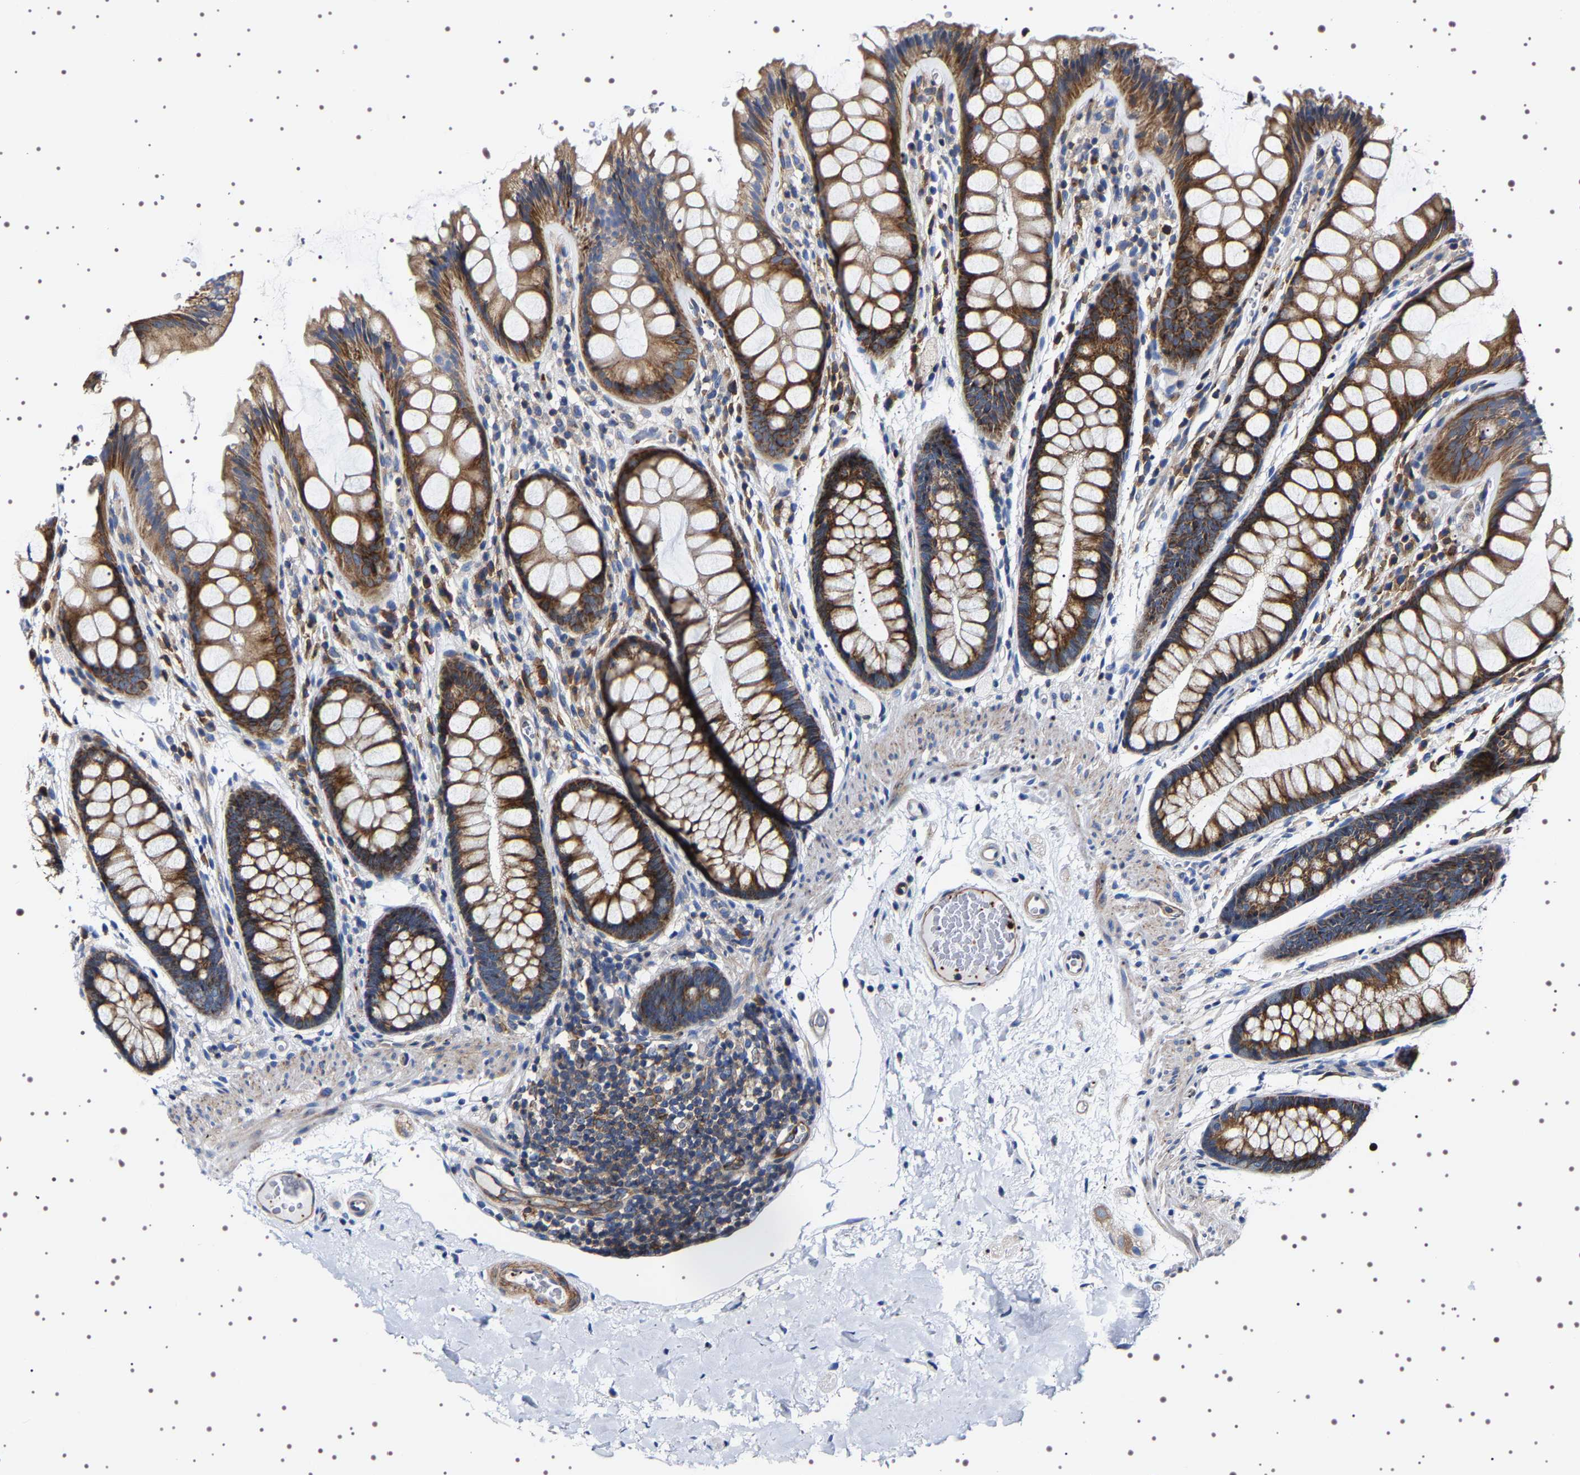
{"staining": {"intensity": "moderate", "quantity": "25%-75%", "location": "cytoplasmic/membranous"}, "tissue": "colon", "cell_type": "Endothelial cells", "image_type": "normal", "snomed": [{"axis": "morphology", "description": "Normal tissue, NOS"}, {"axis": "topography", "description": "Colon"}], "caption": "Protein staining of normal colon demonstrates moderate cytoplasmic/membranous staining in about 25%-75% of endothelial cells. Using DAB (3,3'-diaminobenzidine) (brown) and hematoxylin (blue) stains, captured at high magnification using brightfield microscopy.", "gene": "SQLE", "patient": {"sex": "female", "age": 56}}